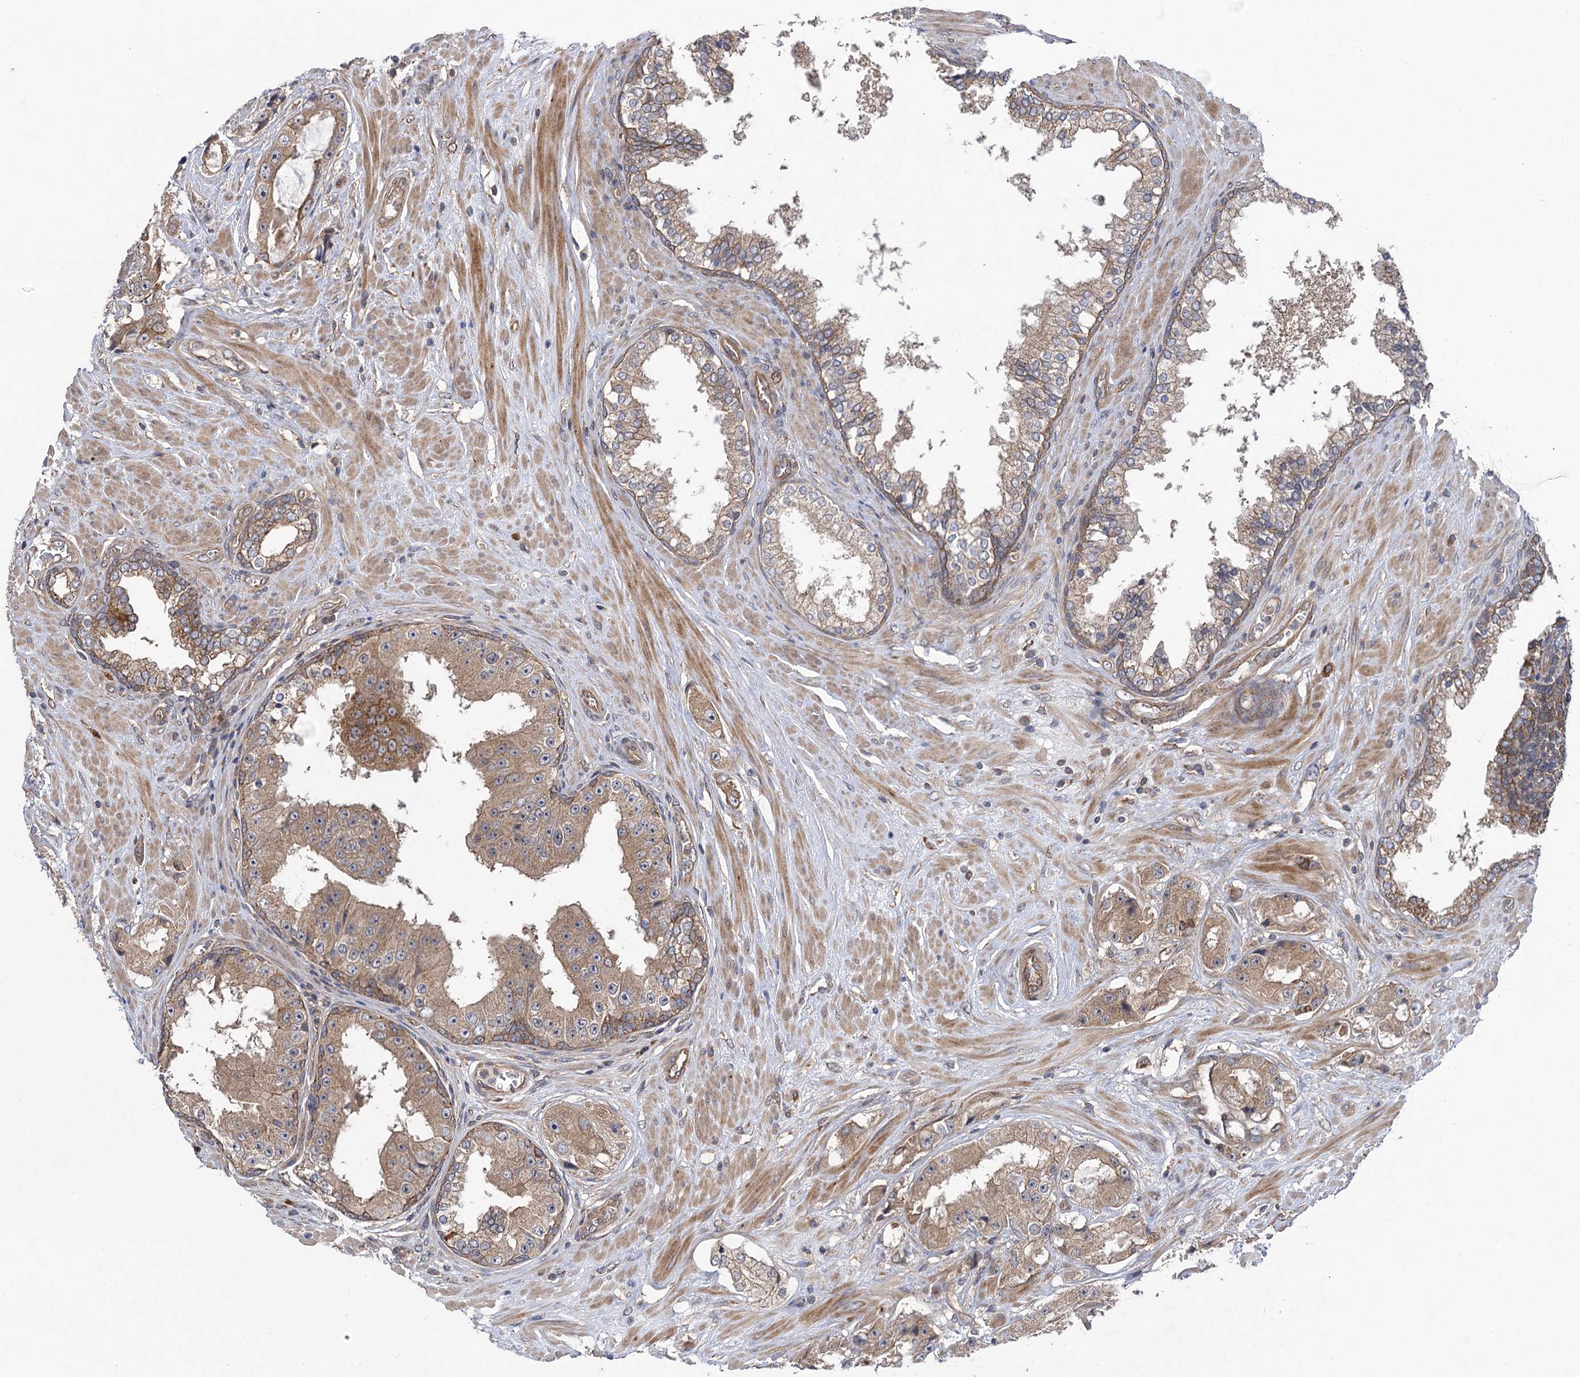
{"staining": {"intensity": "moderate", "quantity": ">75%", "location": "cytoplasmic/membranous"}, "tissue": "prostate cancer", "cell_type": "Tumor cells", "image_type": "cancer", "snomed": [{"axis": "morphology", "description": "Adenocarcinoma, High grade"}, {"axis": "topography", "description": "Prostate"}], "caption": "A medium amount of moderate cytoplasmic/membranous expression is present in about >75% of tumor cells in prostate cancer tissue. The staining was performed using DAB (3,3'-diaminobenzidine) to visualize the protein expression in brown, while the nuclei were stained in blue with hematoxylin (Magnification: 20x).", "gene": "HAUS1", "patient": {"sex": "male", "age": 73}}